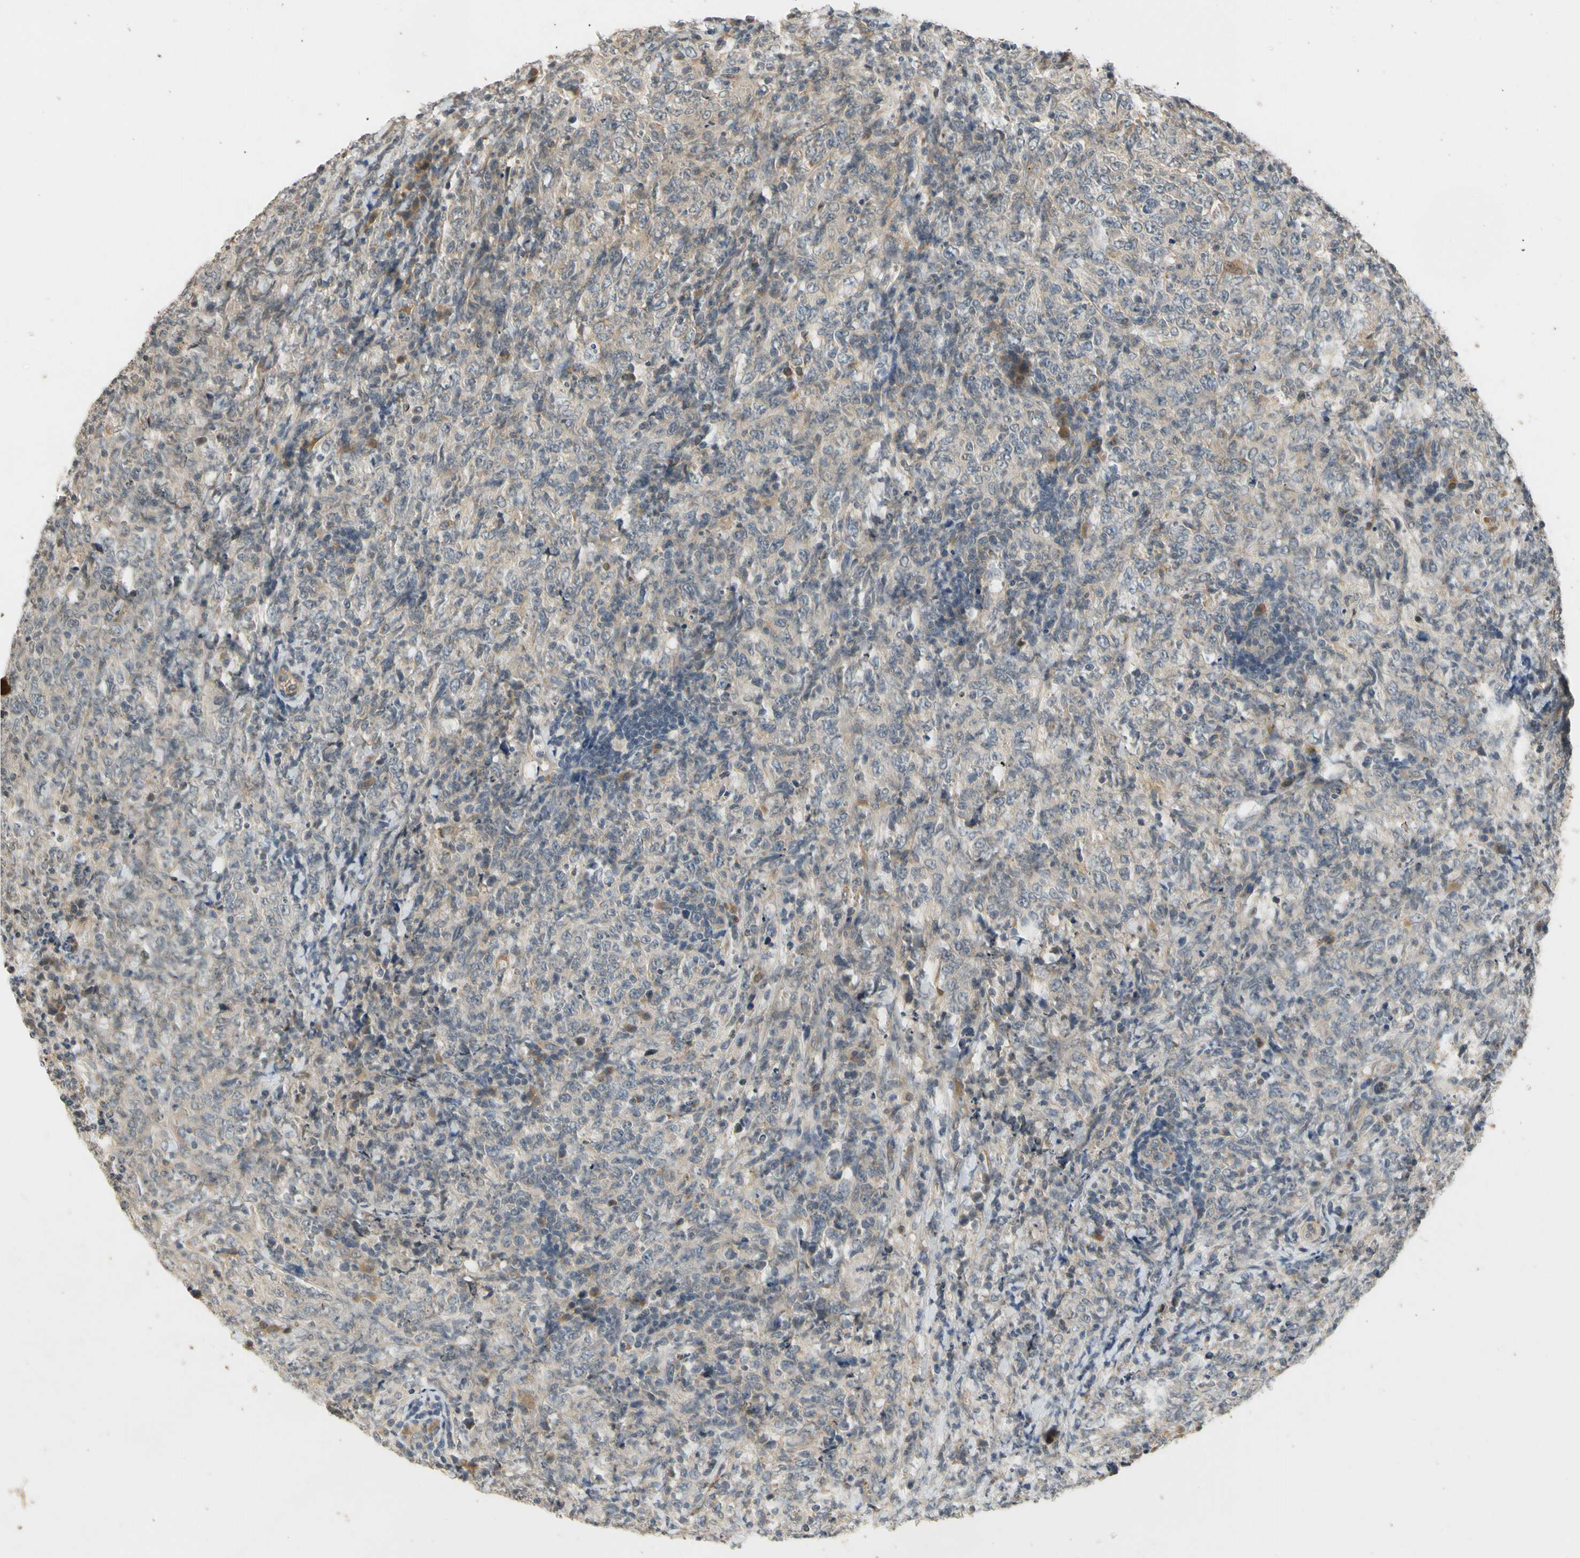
{"staining": {"intensity": "weak", "quantity": ">75%", "location": "cytoplasmic/membranous"}, "tissue": "lymphoma", "cell_type": "Tumor cells", "image_type": "cancer", "snomed": [{"axis": "morphology", "description": "Malignant lymphoma, non-Hodgkin's type, High grade"}, {"axis": "topography", "description": "Tonsil"}], "caption": "Weak cytoplasmic/membranous protein expression is present in approximately >75% of tumor cells in lymphoma.", "gene": "ATP2C1", "patient": {"sex": "female", "age": 36}}